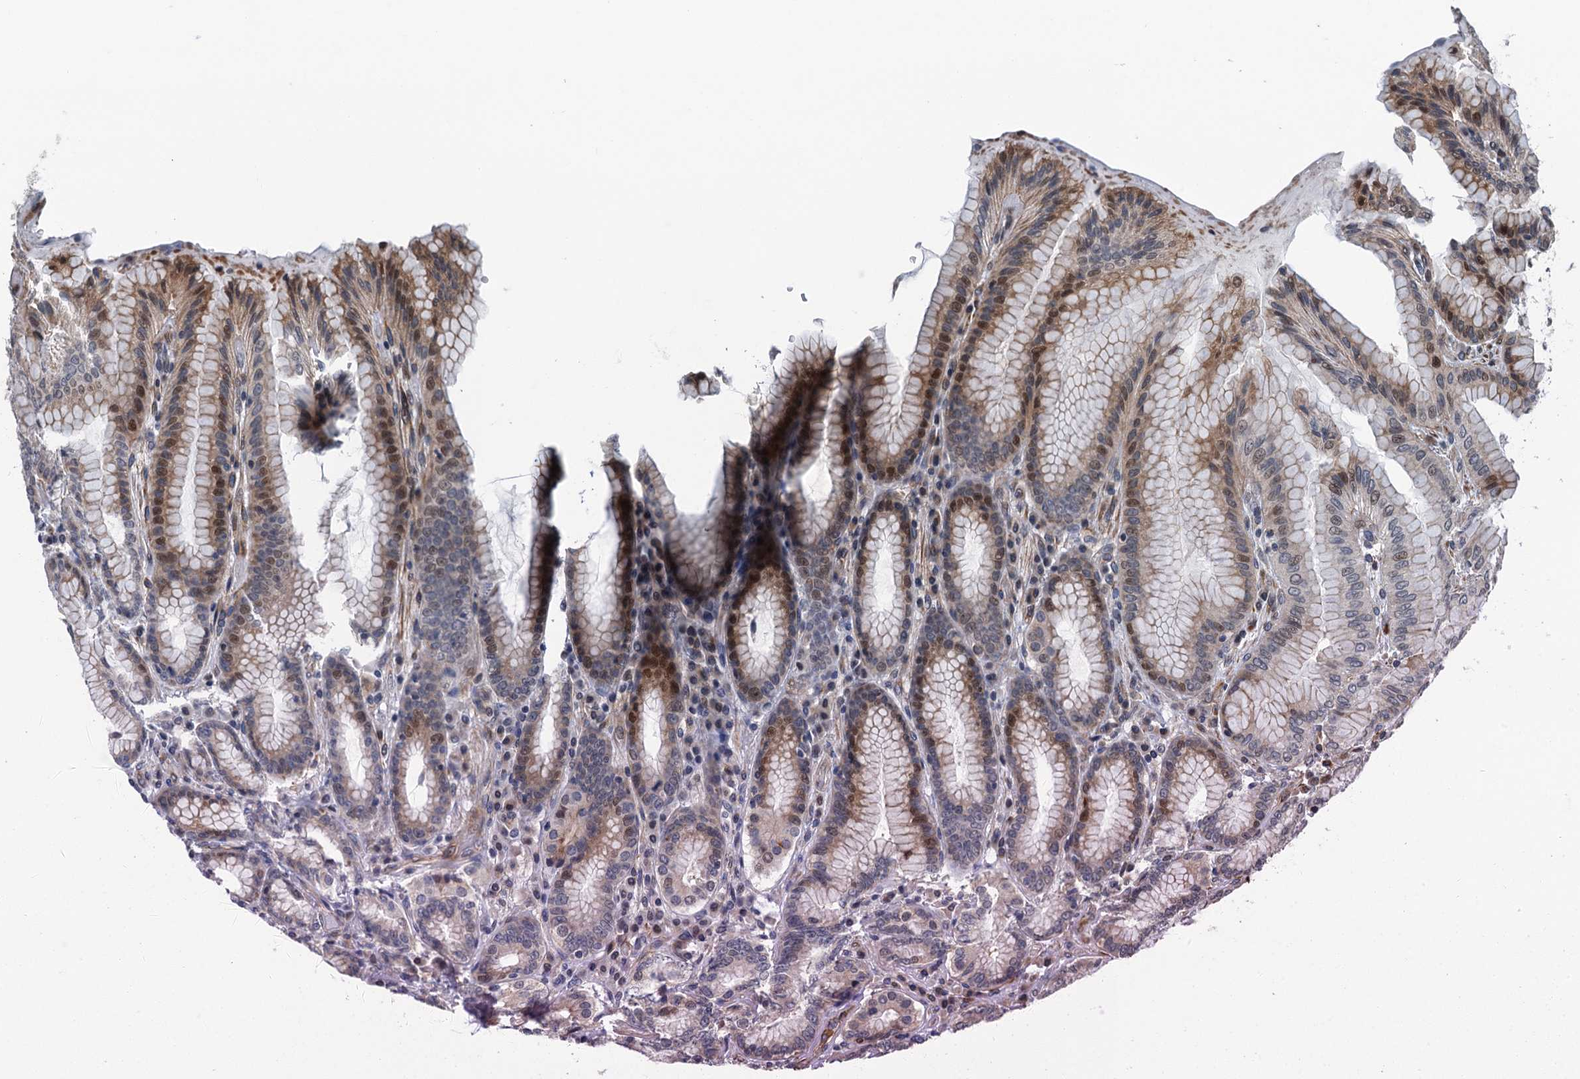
{"staining": {"intensity": "moderate", "quantity": "<25%", "location": "cytoplasmic/membranous,nuclear"}, "tissue": "stomach", "cell_type": "Glandular cells", "image_type": "normal", "snomed": [{"axis": "morphology", "description": "Normal tissue, NOS"}, {"axis": "topography", "description": "Stomach, upper"}, {"axis": "topography", "description": "Stomach, lower"}], "caption": "IHC image of normal human stomach stained for a protein (brown), which displays low levels of moderate cytoplasmic/membranous,nuclear expression in about <25% of glandular cells.", "gene": "WHAMM", "patient": {"sex": "female", "age": 76}}